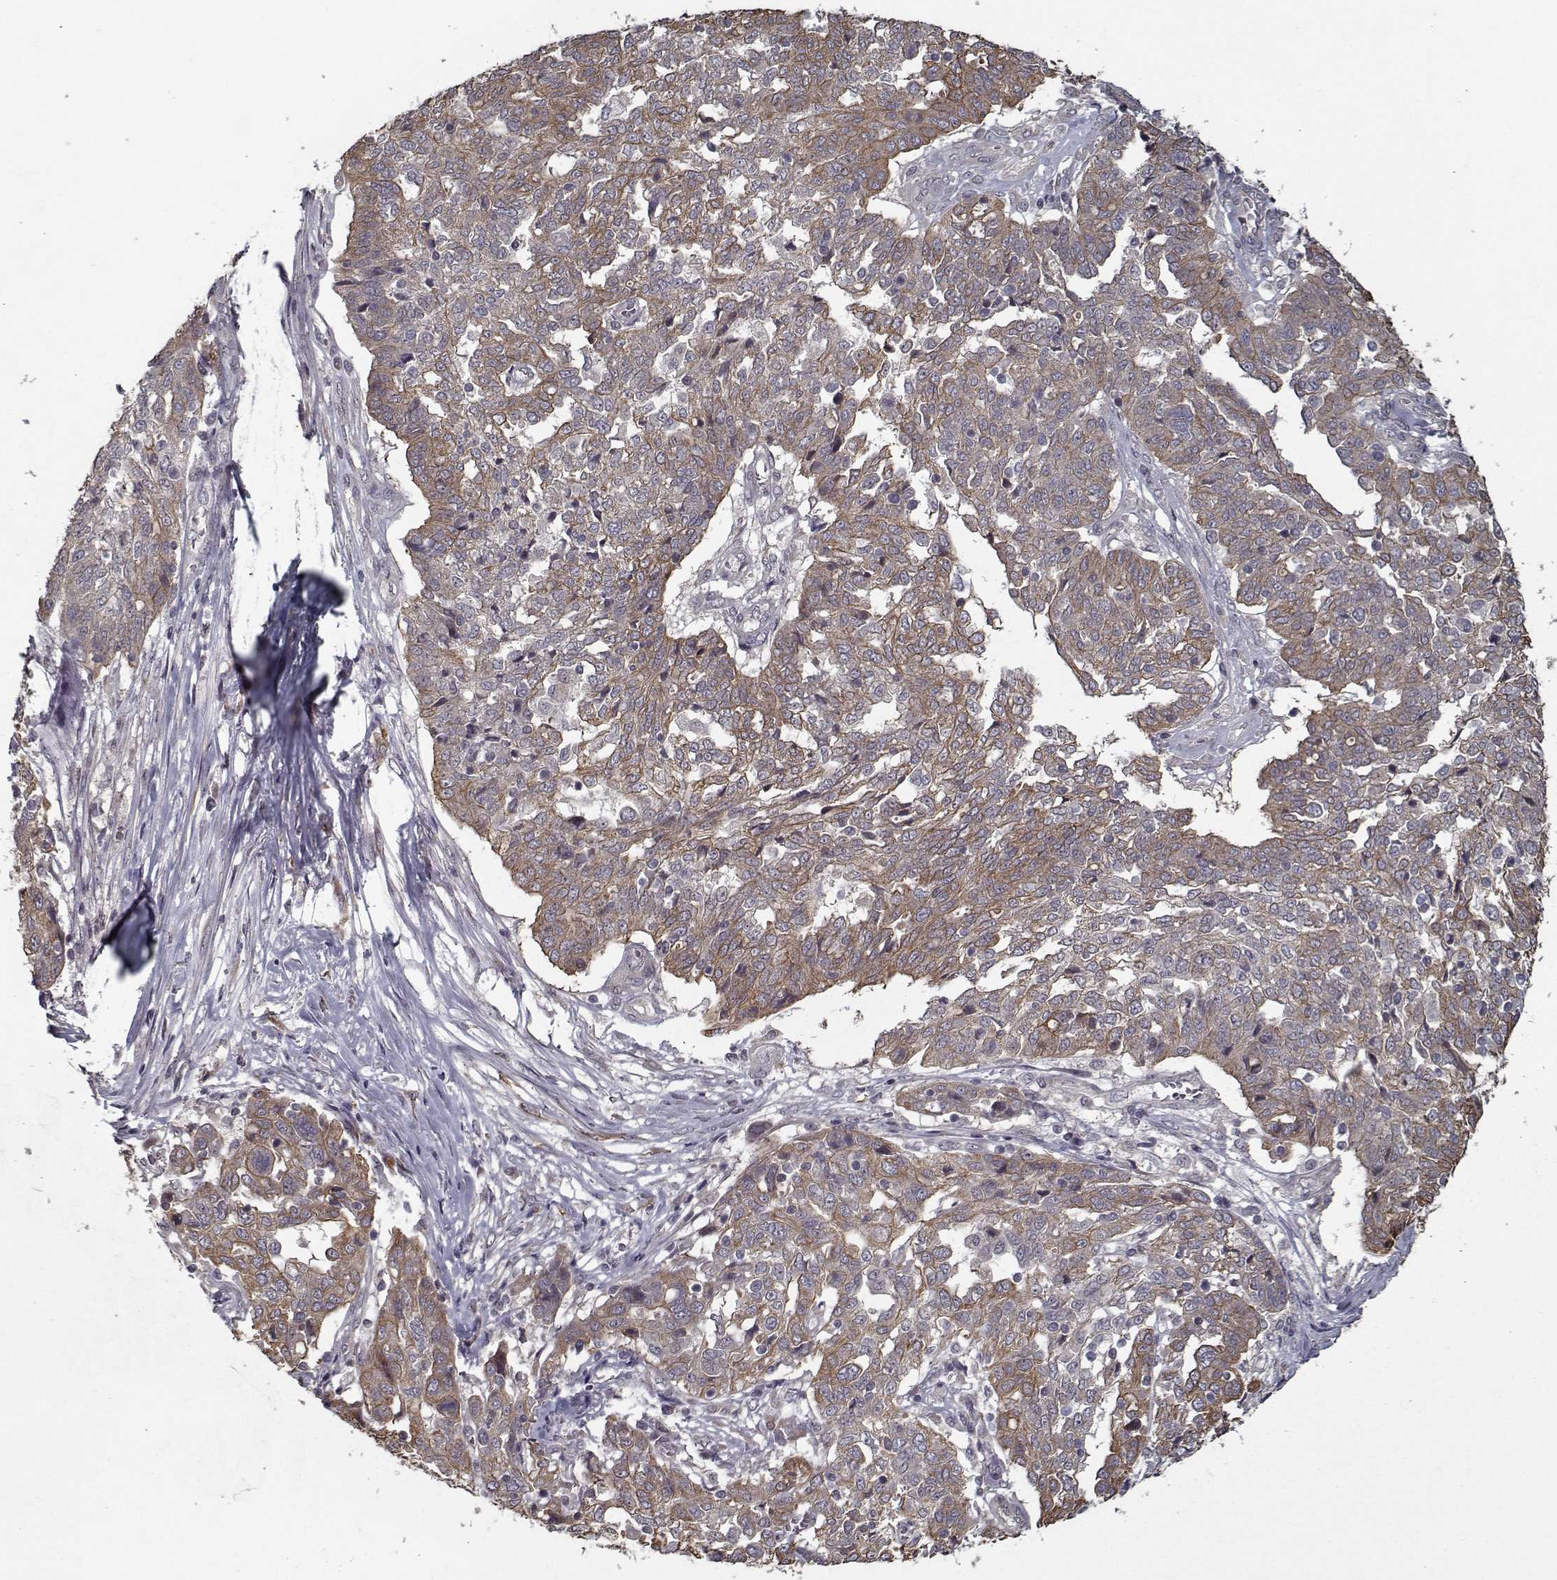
{"staining": {"intensity": "moderate", "quantity": ">75%", "location": "cytoplasmic/membranous"}, "tissue": "ovarian cancer", "cell_type": "Tumor cells", "image_type": "cancer", "snomed": [{"axis": "morphology", "description": "Cystadenocarcinoma, serous, NOS"}, {"axis": "topography", "description": "Ovary"}], "caption": "Immunohistochemical staining of human ovarian cancer exhibits medium levels of moderate cytoplasmic/membranous staining in approximately >75% of tumor cells. (DAB IHC with brightfield microscopy, high magnification).", "gene": "NLK", "patient": {"sex": "female", "age": 67}}